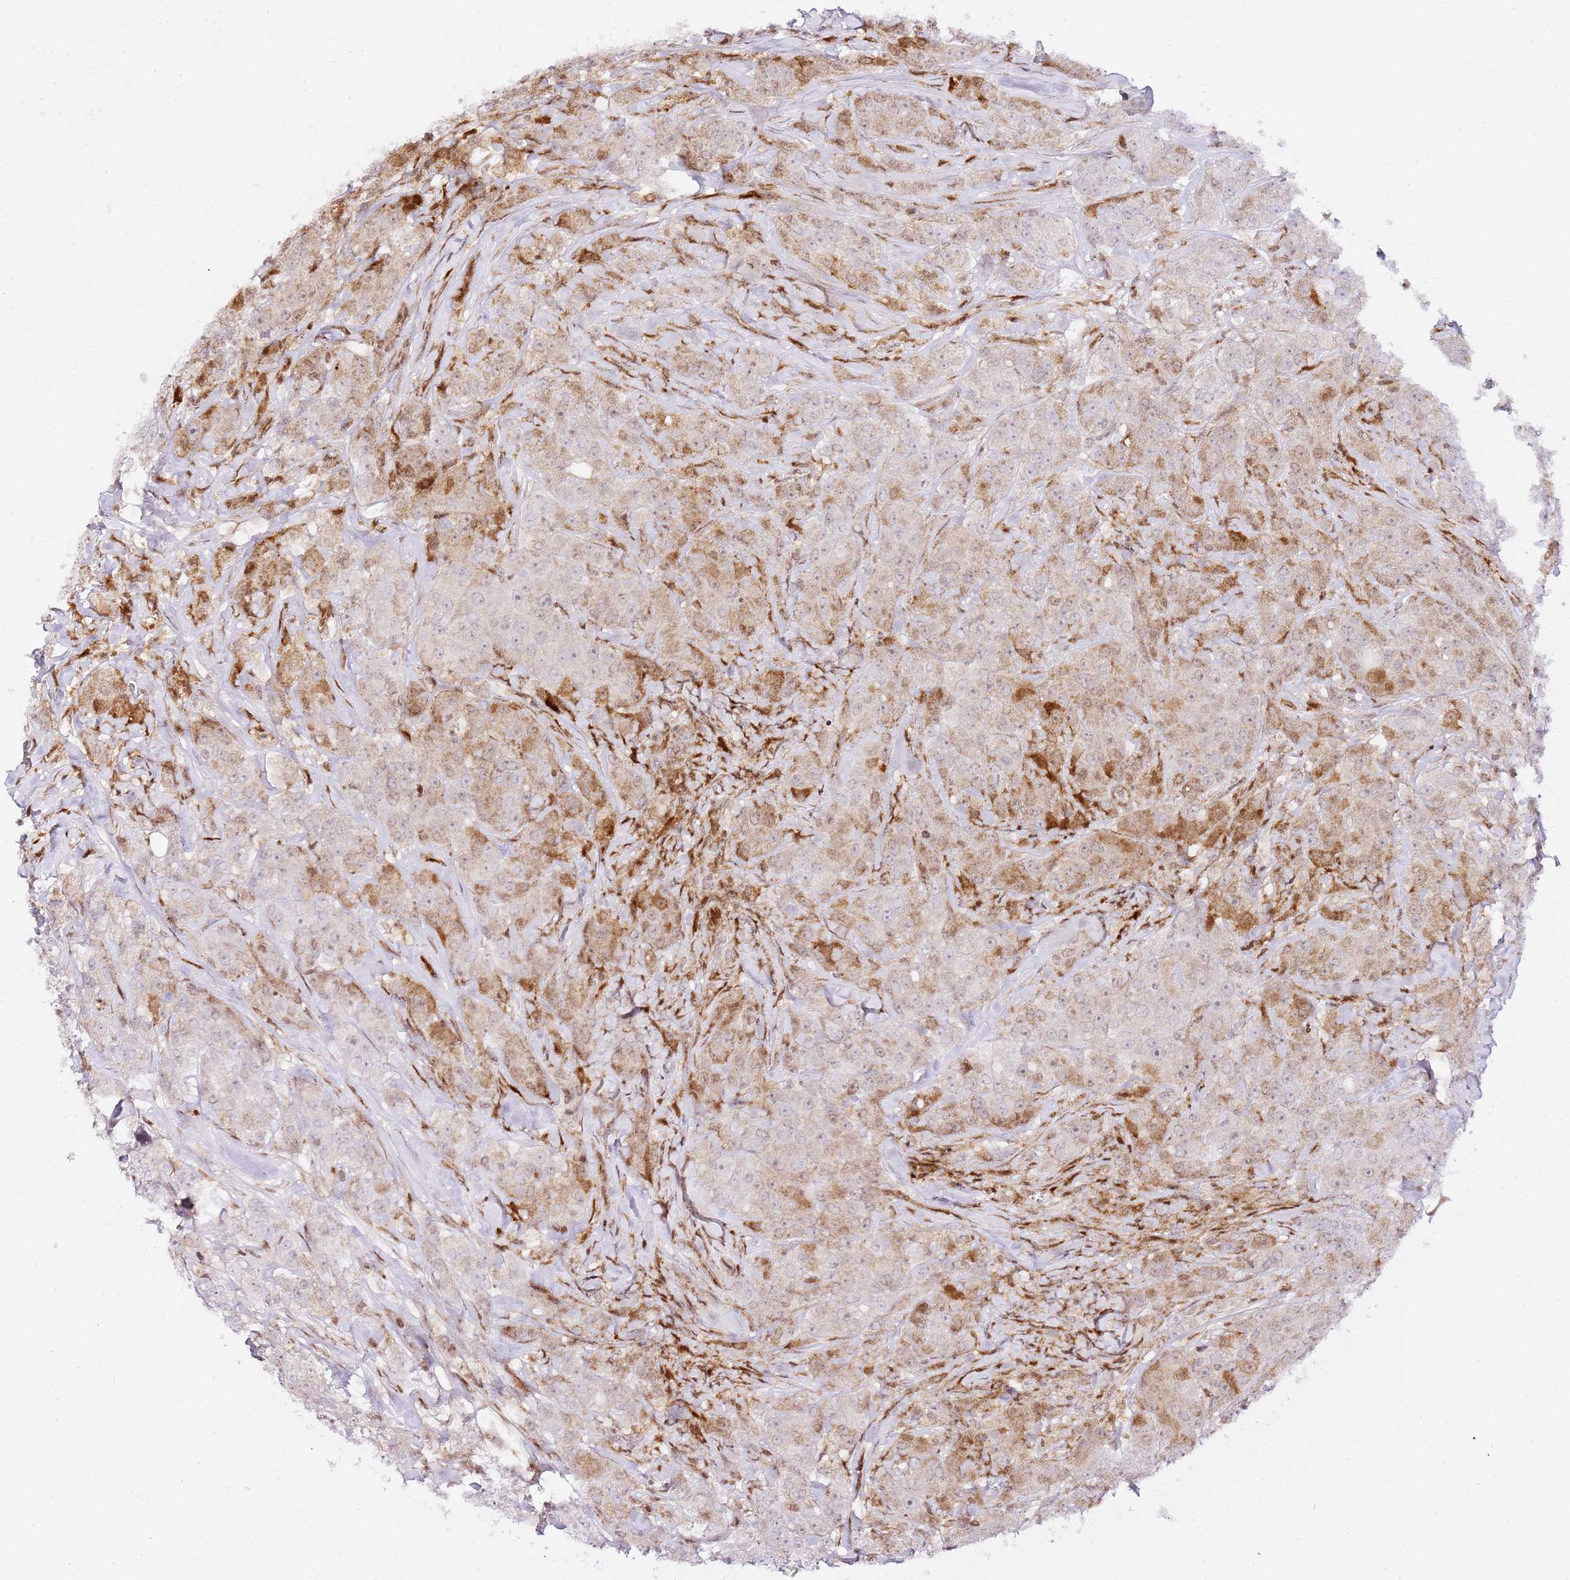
{"staining": {"intensity": "strong", "quantity": "<25%", "location": "cytoplasmic/membranous"}, "tissue": "breast cancer", "cell_type": "Tumor cells", "image_type": "cancer", "snomed": [{"axis": "morphology", "description": "Duct carcinoma"}, {"axis": "topography", "description": "Breast"}], "caption": "Brown immunohistochemical staining in breast cancer displays strong cytoplasmic/membranous expression in about <25% of tumor cells. (Brightfield microscopy of DAB IHC at high magnification).", "gene": "GBP2", "patient": {"sex": "female", "age": 43}}